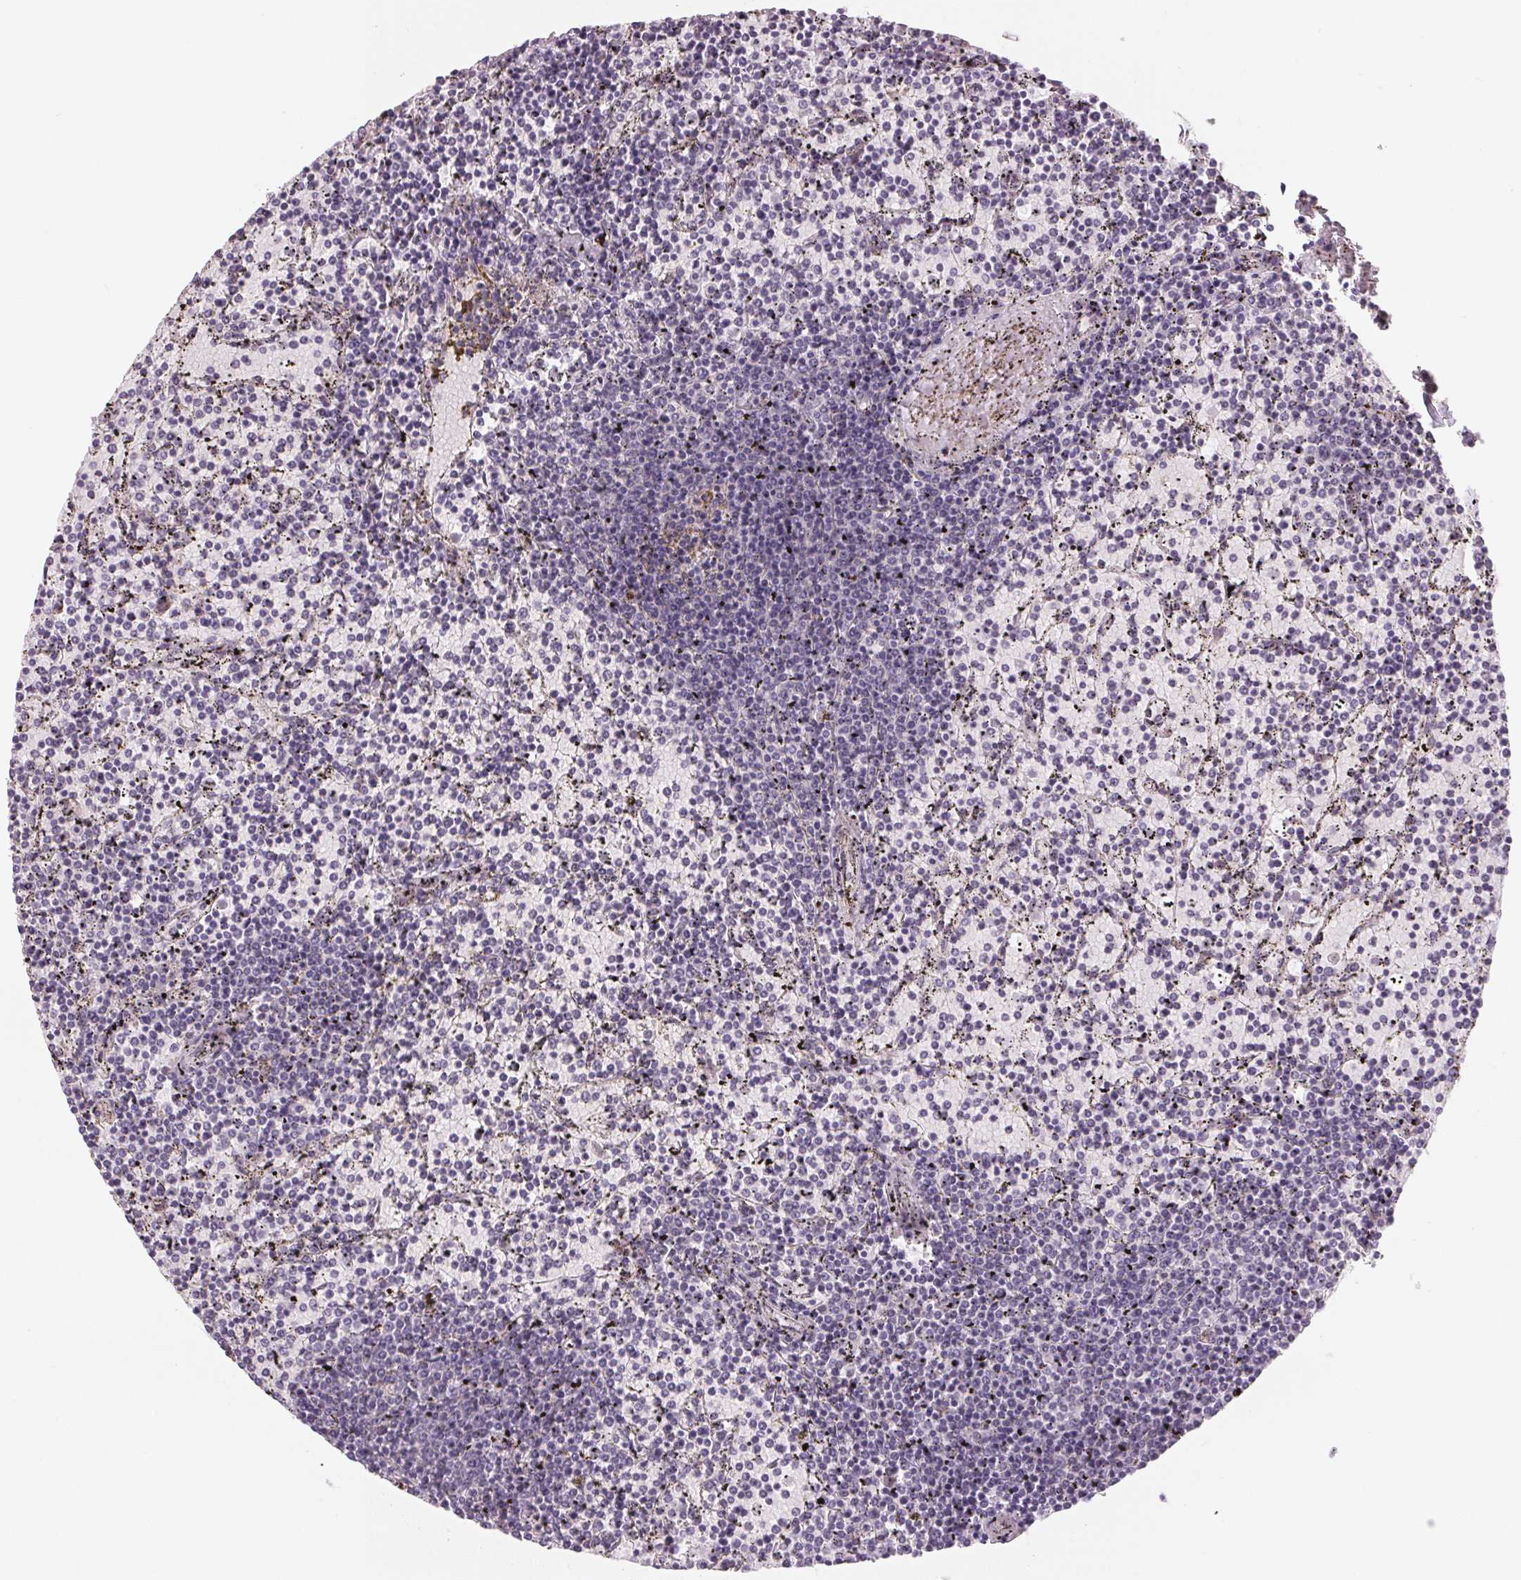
{"staining": {"intensity": "negative", "quantity": "none", "location": "none"}, "tissue": "lymphoma", "cell_type": "Tumor cells", "image_type": "cancer", "snomed": [{"axis": "morphology", "description": "Malignant lymphoma, non-Hodgkin's type, Low grade"}, {"axis": "topography", "description": "Spleen"}], "caption": "An immunohistochemistry histopathology image of lymphoma is shown. There is no staining in tumor cells of lymphoma.", "gene": "CFC1", "patient": {"sex": "female", "age": 77}}